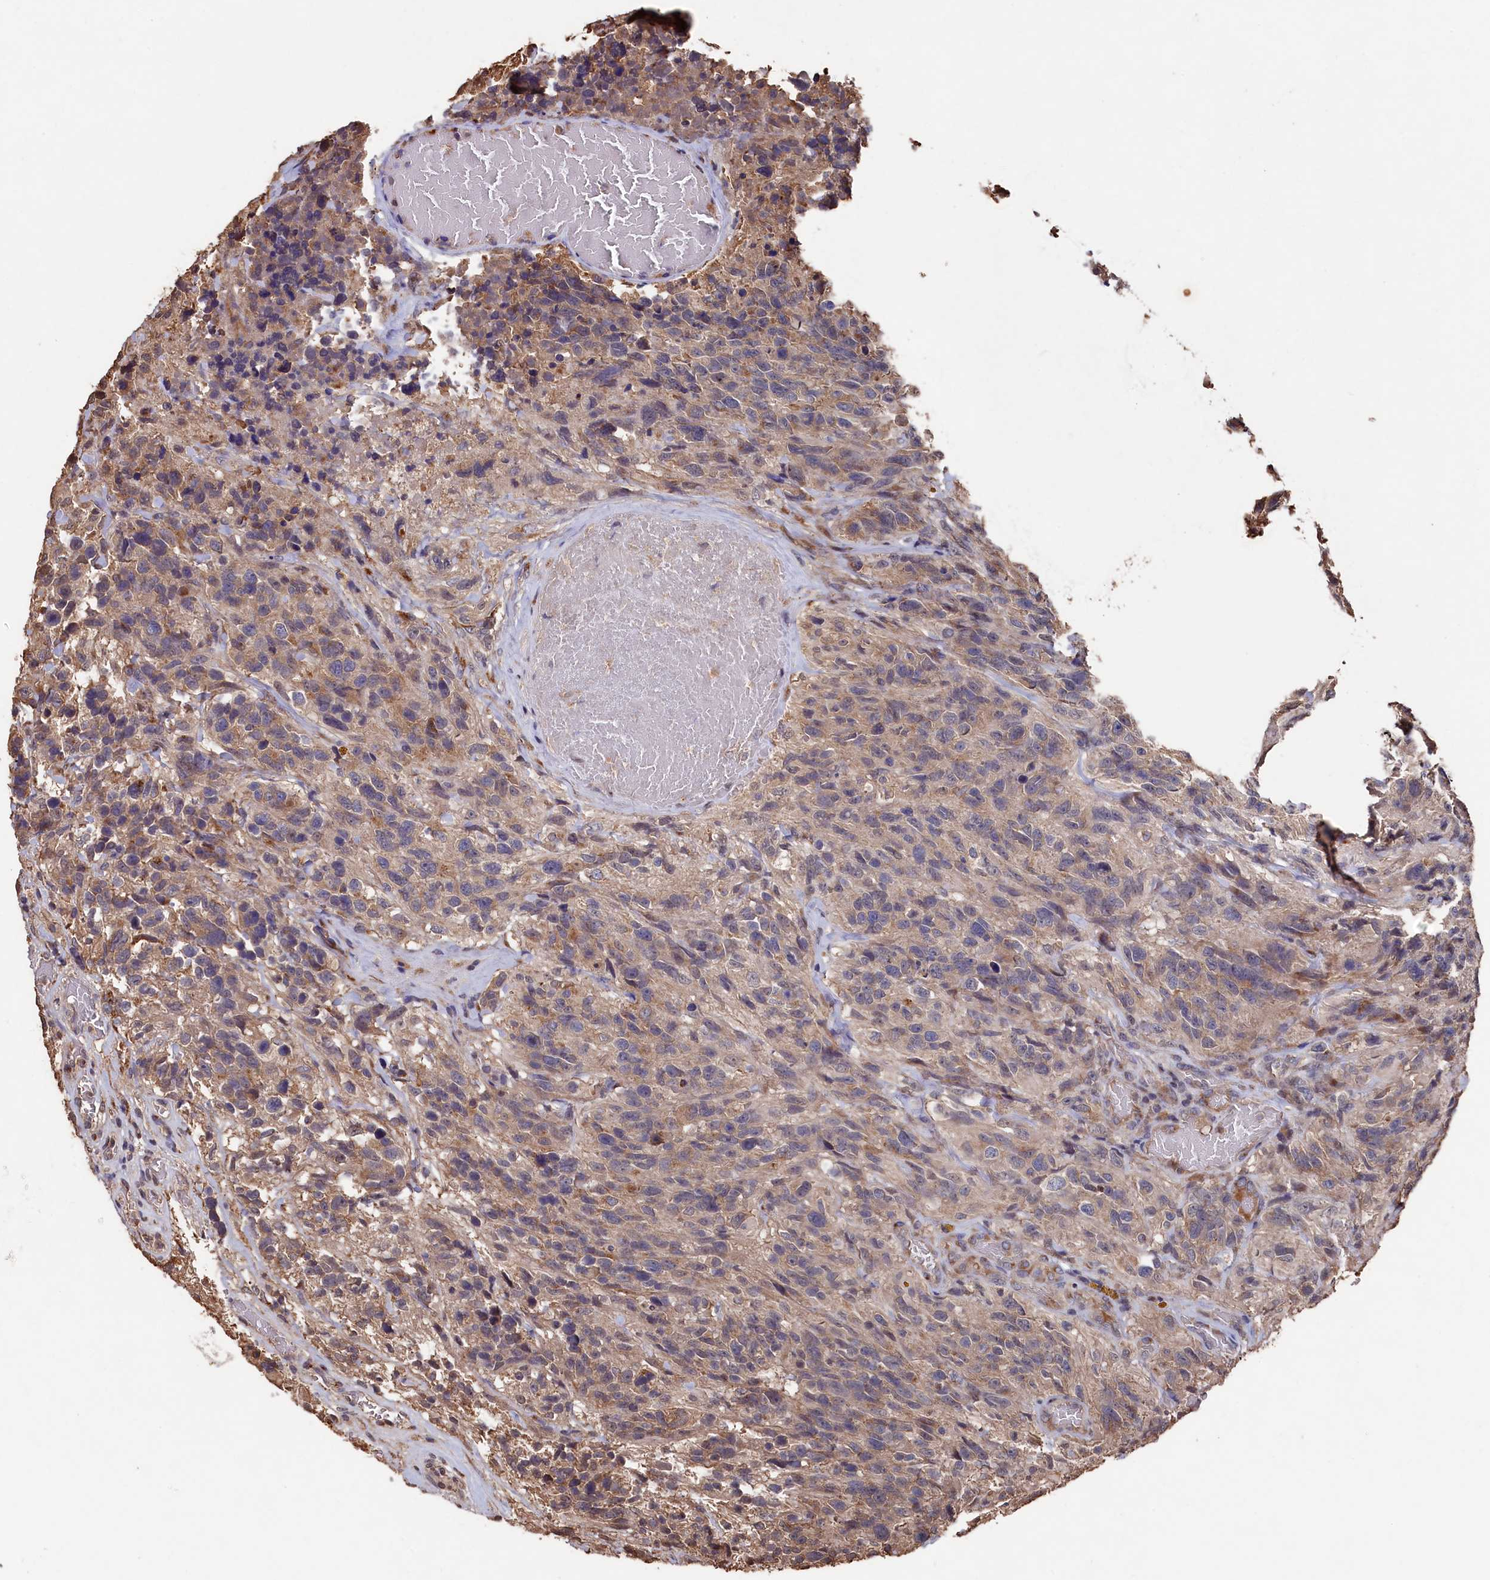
{"staining": {"intensity": "weak", "quantity": ">75%", "location": "cytoplasmic/membranous"}, "tissue": "glioma", "cell_type": "Tumor cells", "image_type": "cancer", "snomed": [{"axis": "morphology", "description": "Glioma, malignant, High grade"}, {"axis": "topography", "description": "Brain"}], "caption": "Protein staining reveals weak cytoplasmic/membranous expression in about >75% of tumor cells in glioma.", "gene": "NAA60", "patient": {"sex": "male", "age": 69}}